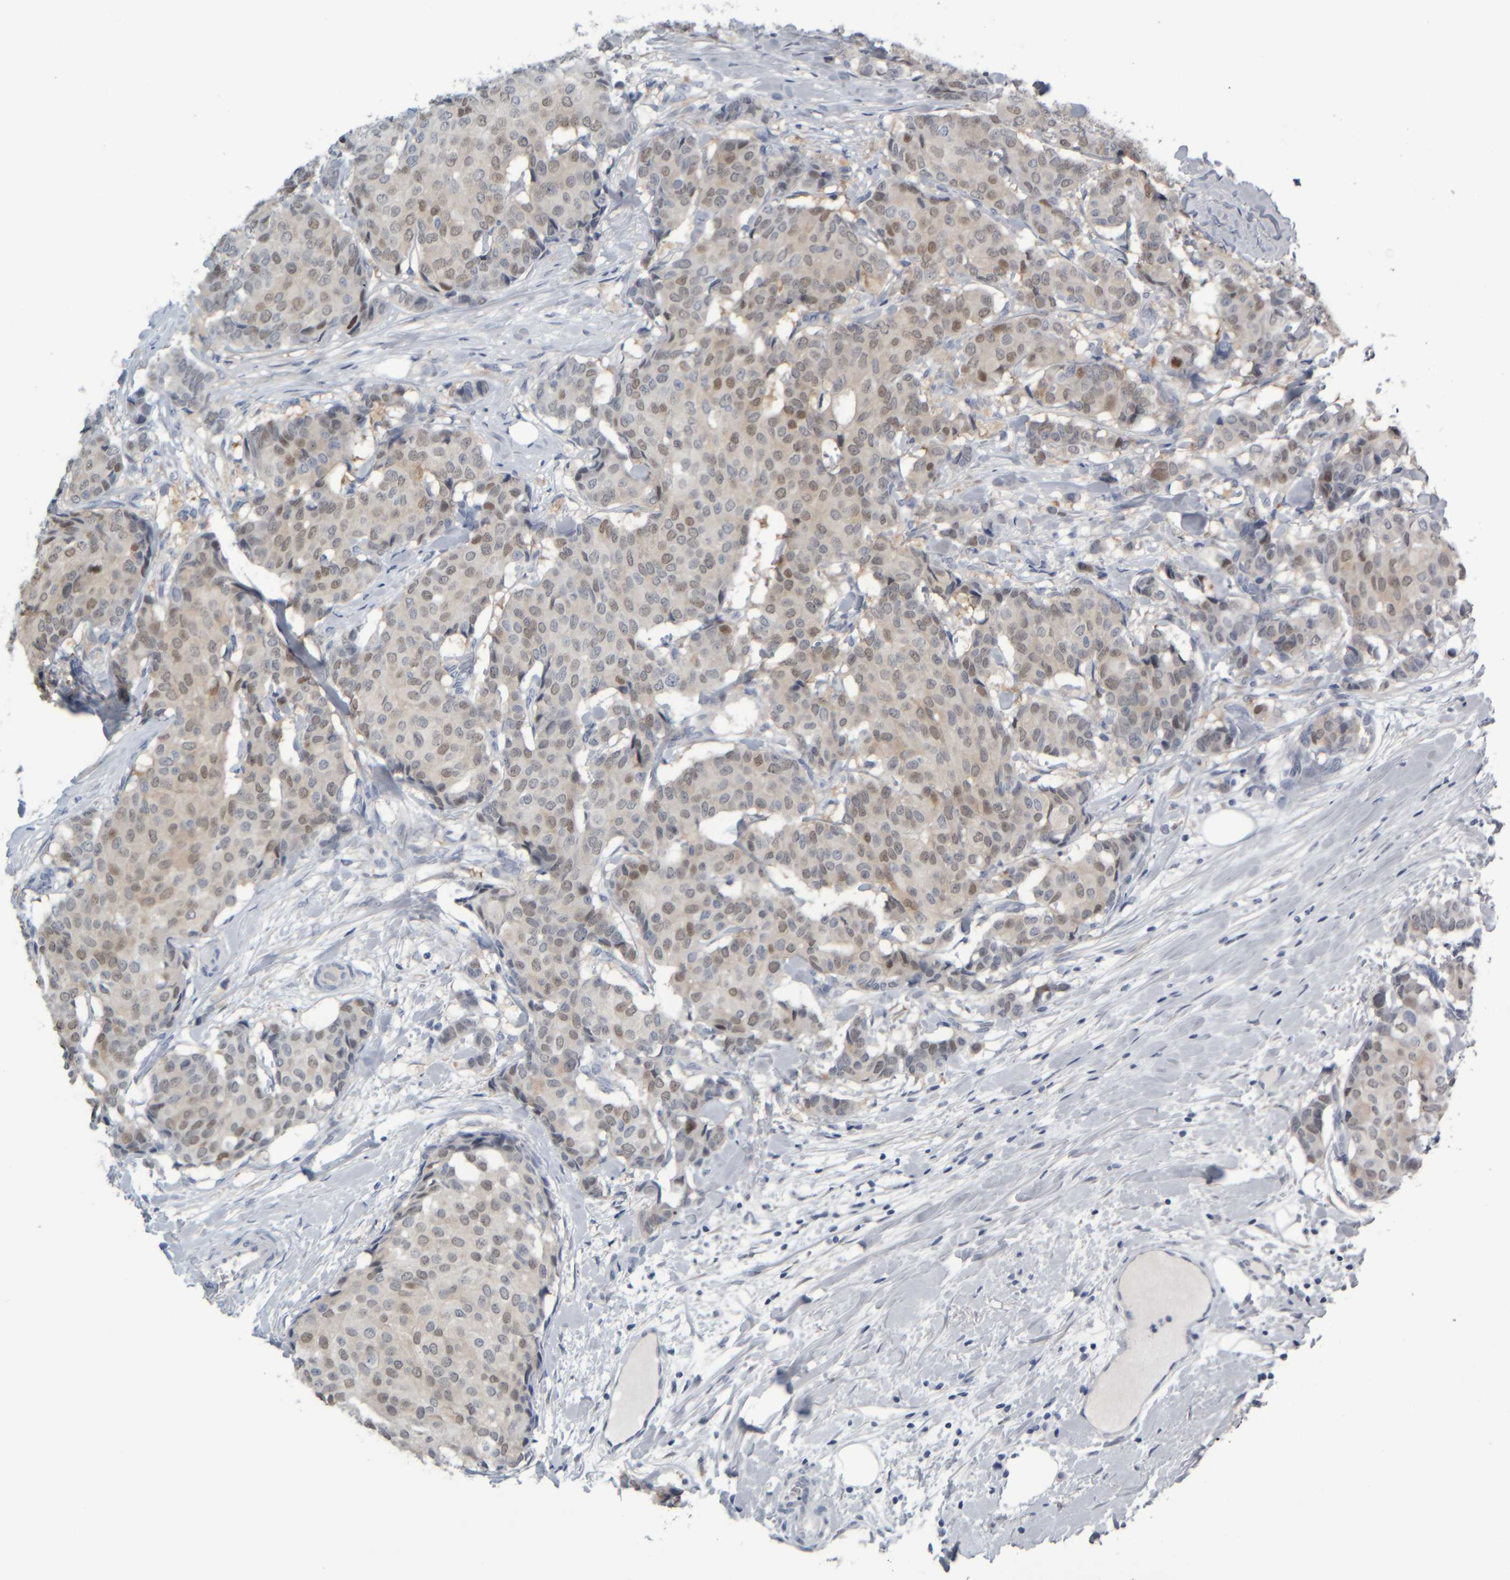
{"staining": {"intensity": "weak", "quantity": ">75%", "location": "nuclear"}, "tissue": "breast cancer", "cell_type": "Tumor cells", "image_type": "cancer", "snomed": [{"axis": "morphology", "description": "Duct carcinoma"}, {"axis": "topography", "description": "Breast"}], "caption": "Weak nuclear protein positivity is identified in about >75% of tumor cells in breast intraductal carcinoma.", "gene": "COL14A1", "patient": {"sex": "female", "age": 75}}